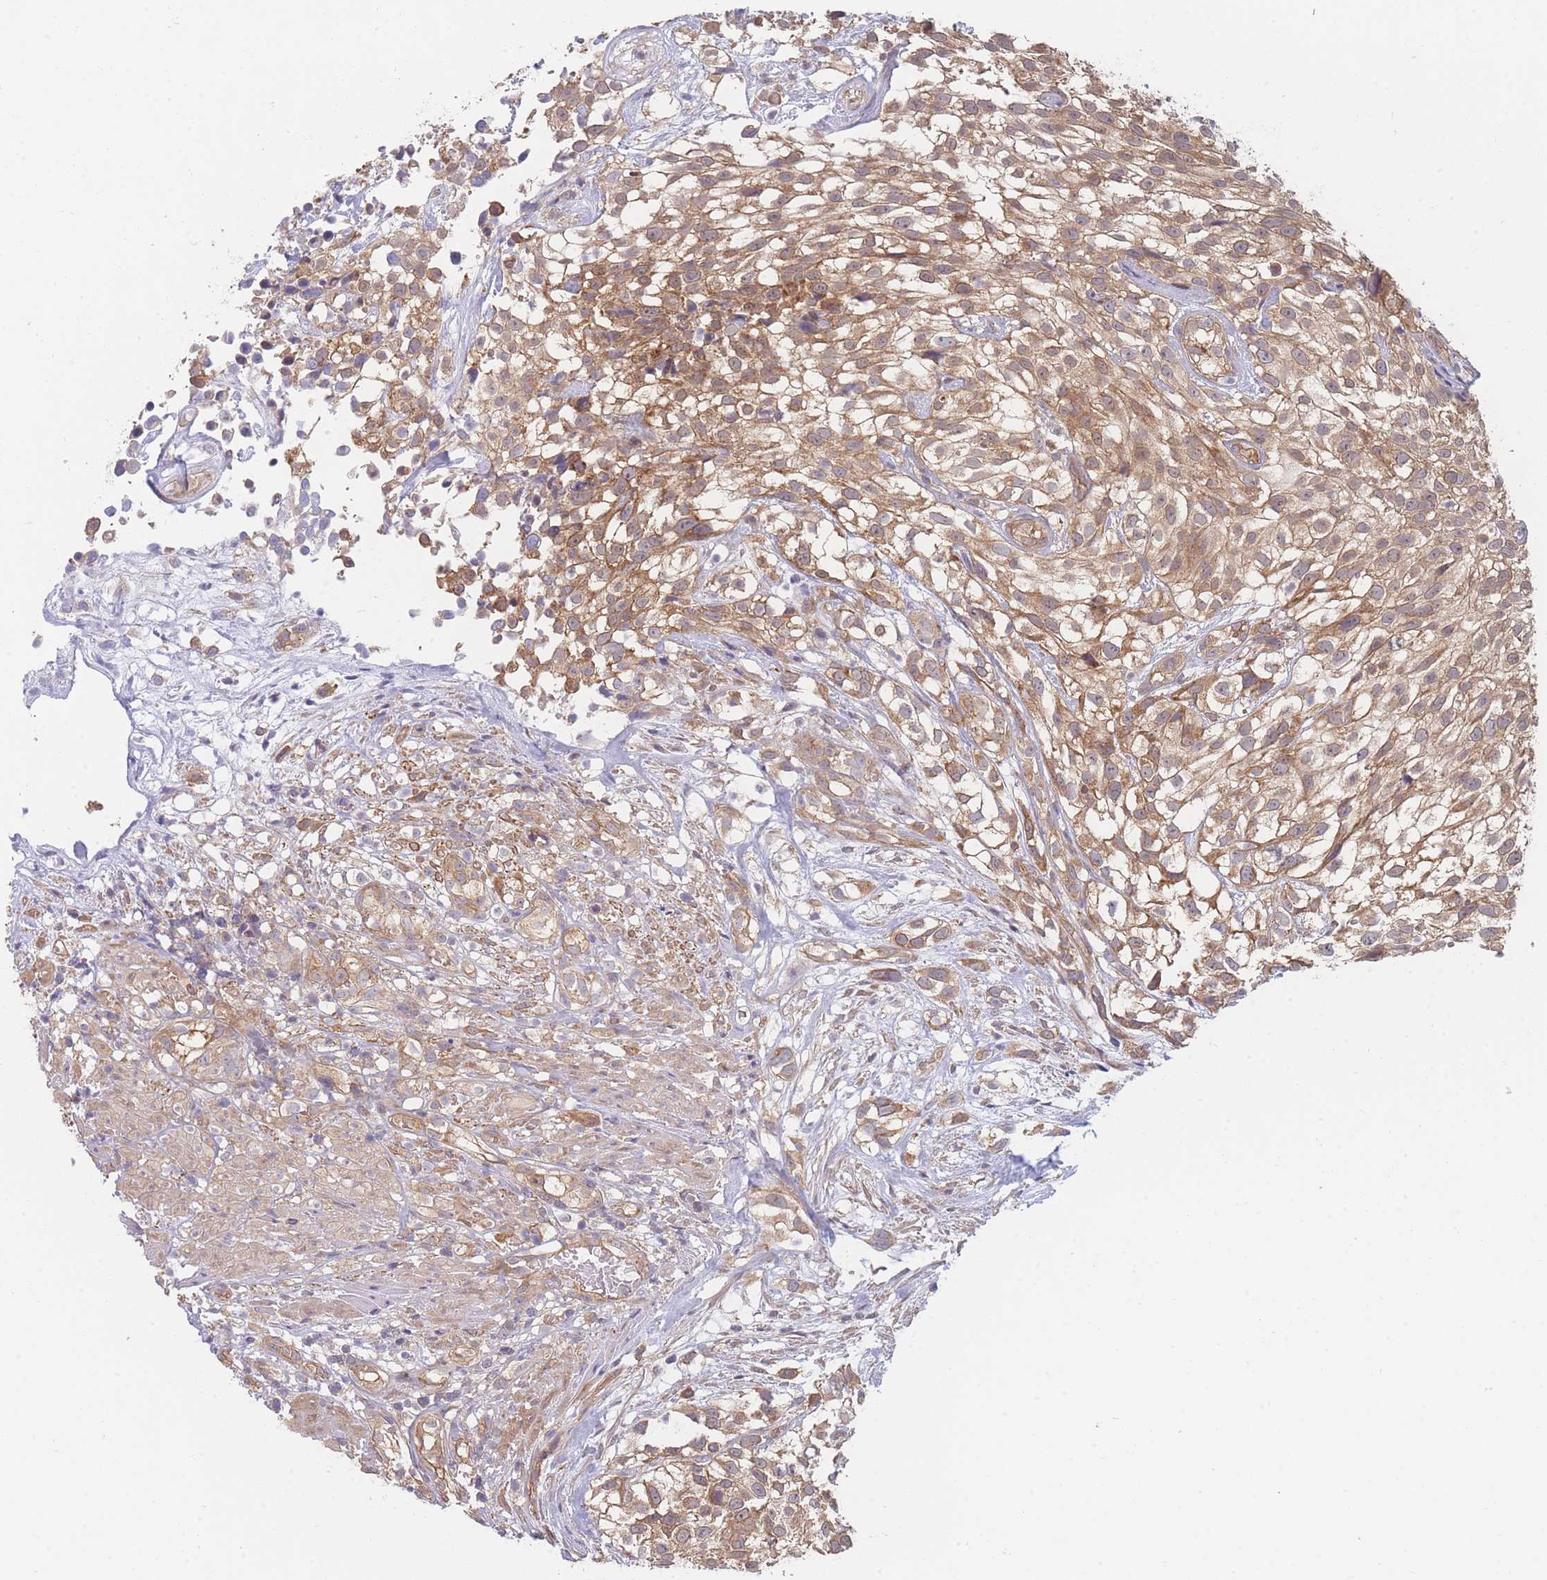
{"staining": {"intensity": "moderate", "quantity": ">75%", "location": "cytoplasmic/membranous"}, "tissue": "urothelial cancer", "cell_type": "Tumor cells", "image_type": "cancer", "snomed": [{"axis": "morphology", "description": "Urothelial carcinoma, High grade"}, {"axis": "topography", "description": "Urinary bladder"}], "caption": "High-power microscopy captured an immunohistochemistry (IHC) histopathology image of urothelial cancer, revealing moderate cytoplasmic/membranous positivity in approximately >75% of tumor cells. Using DAB (3,3'-diaminobenzidine) (brown) and hematoxylin (blue) stains, captured at high magnification using brightfield microscopy.", "gene": "MRPS18B", "patient": {"sex": "male", "age": 56}}